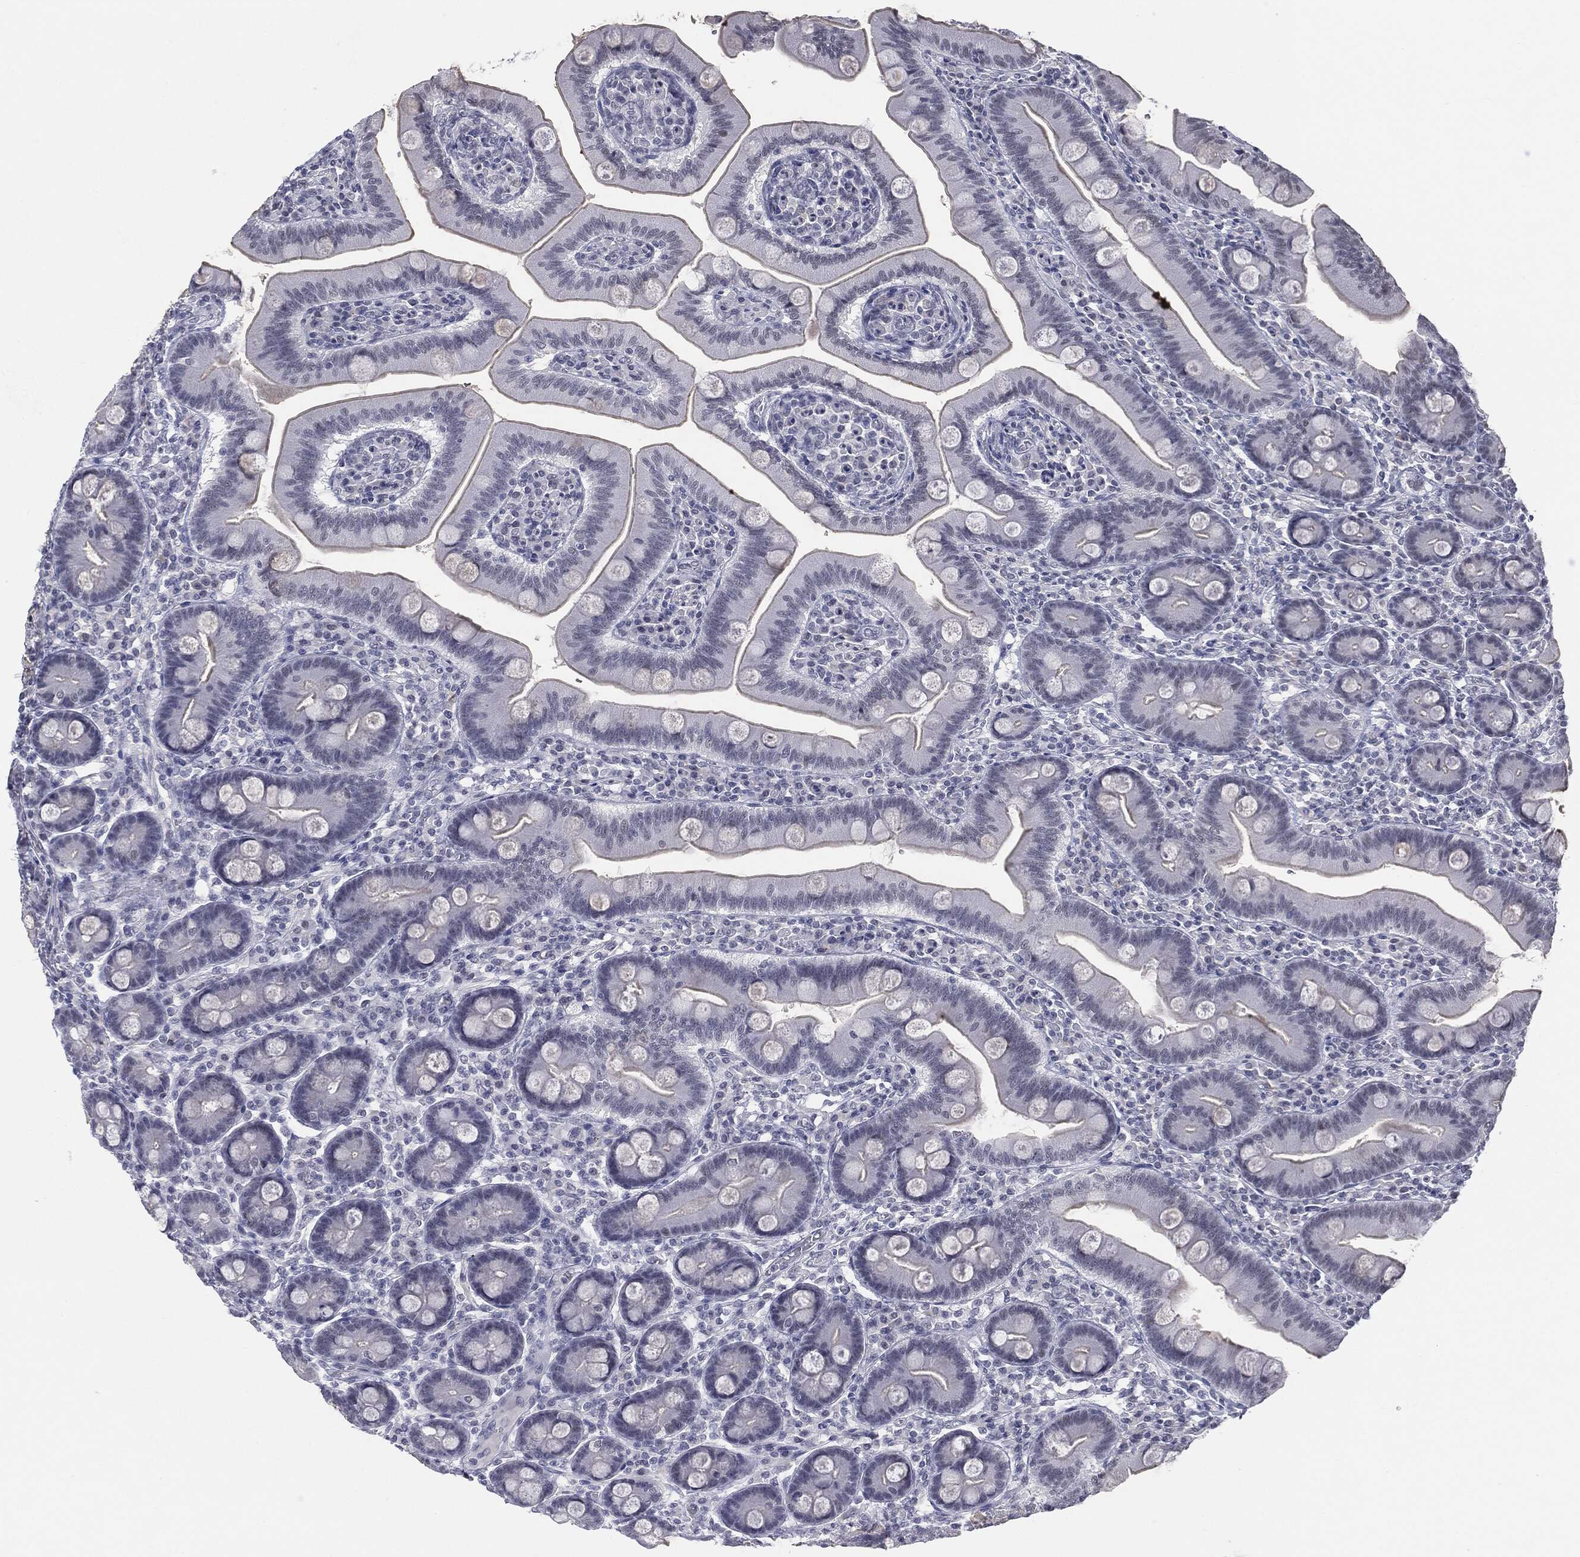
{"staining": {"intensity": "negative", "quantity": "none", "location": "none"}, "tissue": "duodenum", "cell_type": "Glandular cells", "image_type": "normal", "snomed": [{"axis": "morphology", "description": "Normal tissue, NOS"}, {"axis": "topography", "description": "Duodenum"}], "caption": "Protein analysis of unremarkable duodenum displays no significant positivity in glandular cells.", "gene": "SLC5A5", "patient": {"sex": "male", "age": 59}}